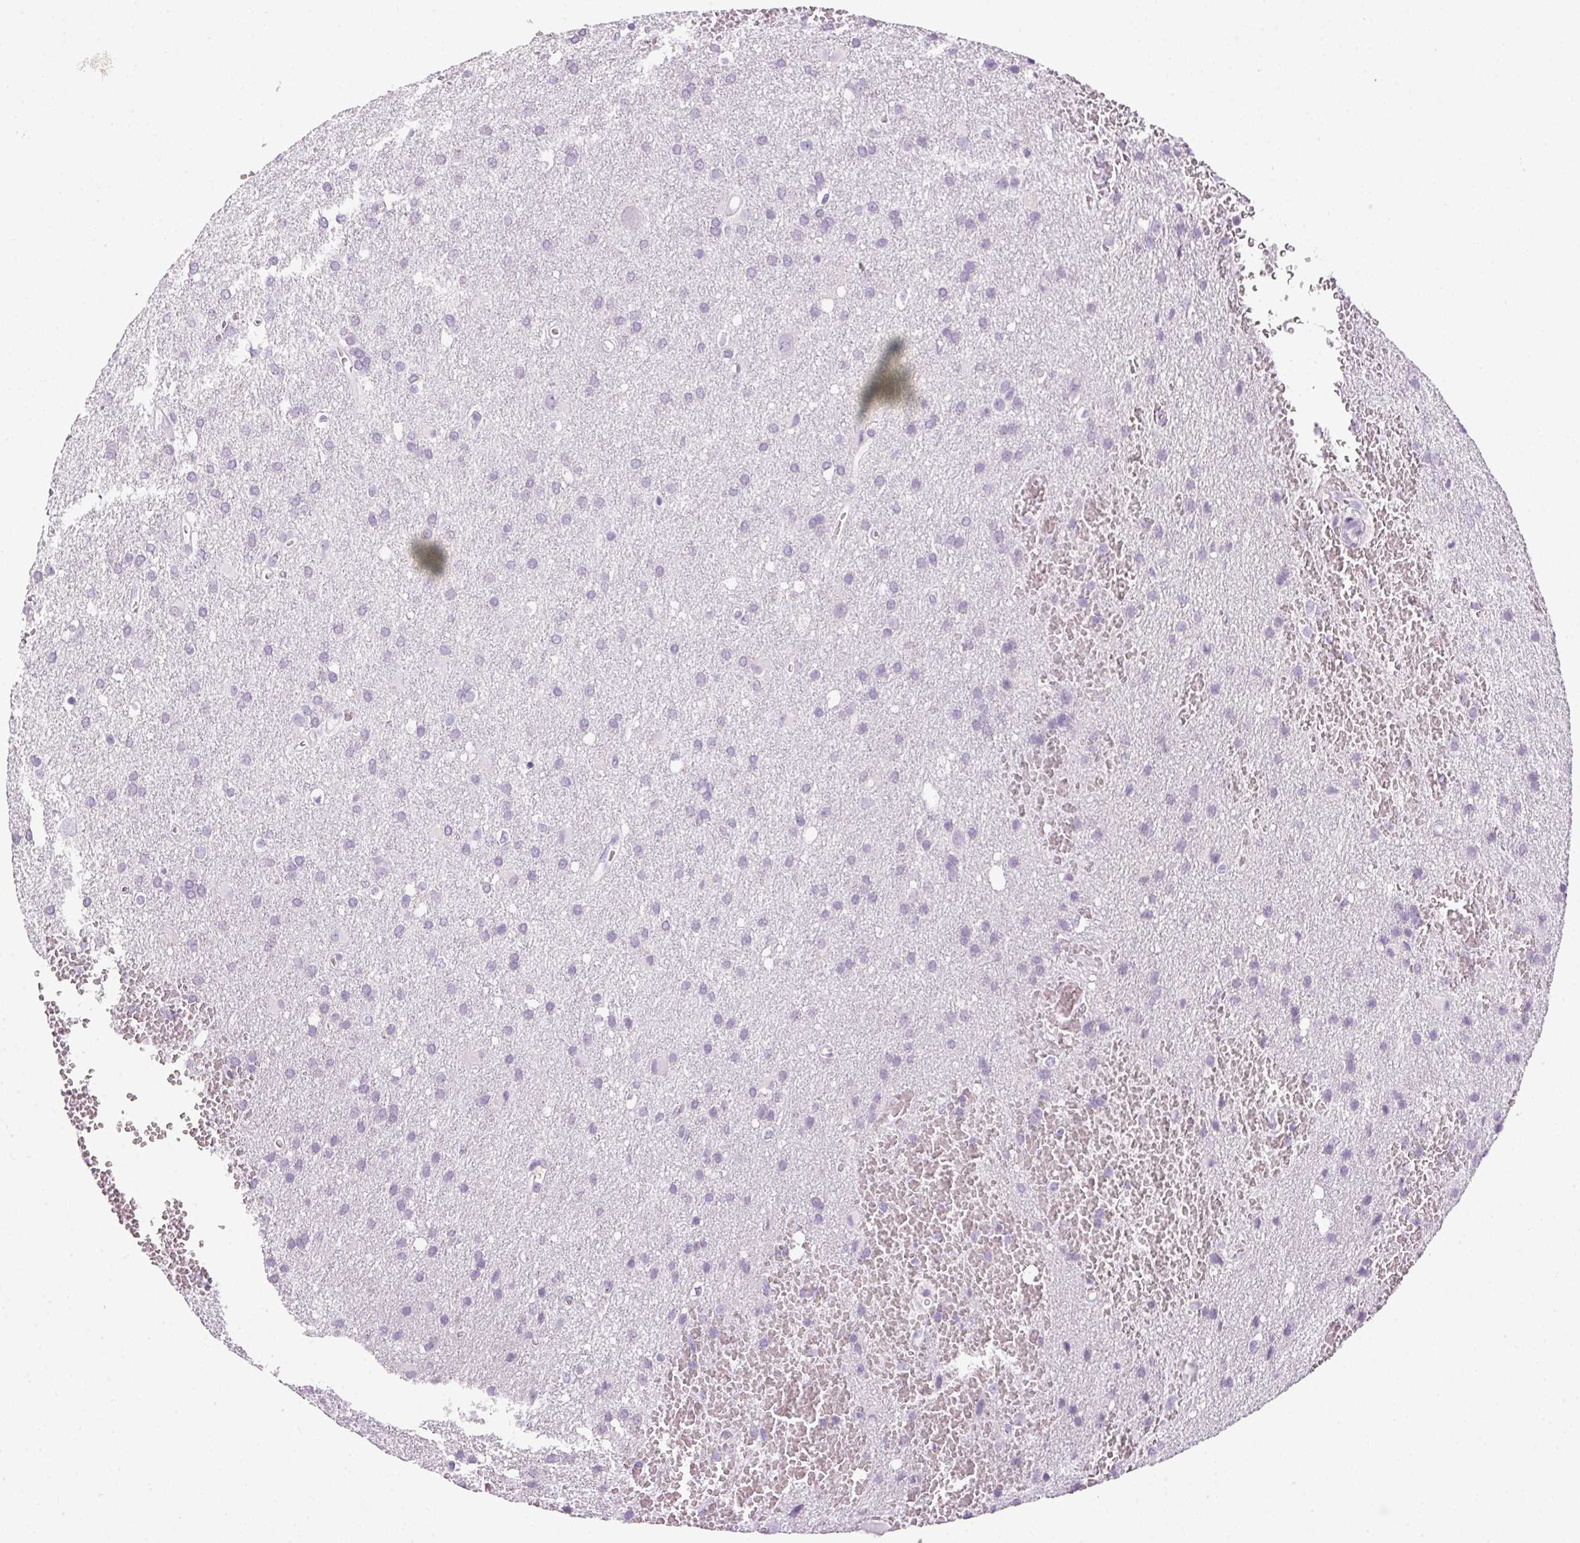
{"staining": {"intensity": "negative", "quantity": "none", "location": "none"}, "tissue": "glioma", "cell_type": "Tumor cells", "image_type": "cancer", "snomed": [{"axis": "morphology", "description": "Glioma, malignant, Low grade"}, {"axis": "topography", "description": "Brain"}], "caption": "This histopathology image is of malignant low-grade glioma stained with immunohistochemistry to label a protein in brown with the nuclei are counter-stained blue. There is no positivity in tumor cells.", "gene": "POPDC2", "patient": {"sex": "male", "age": 66}}